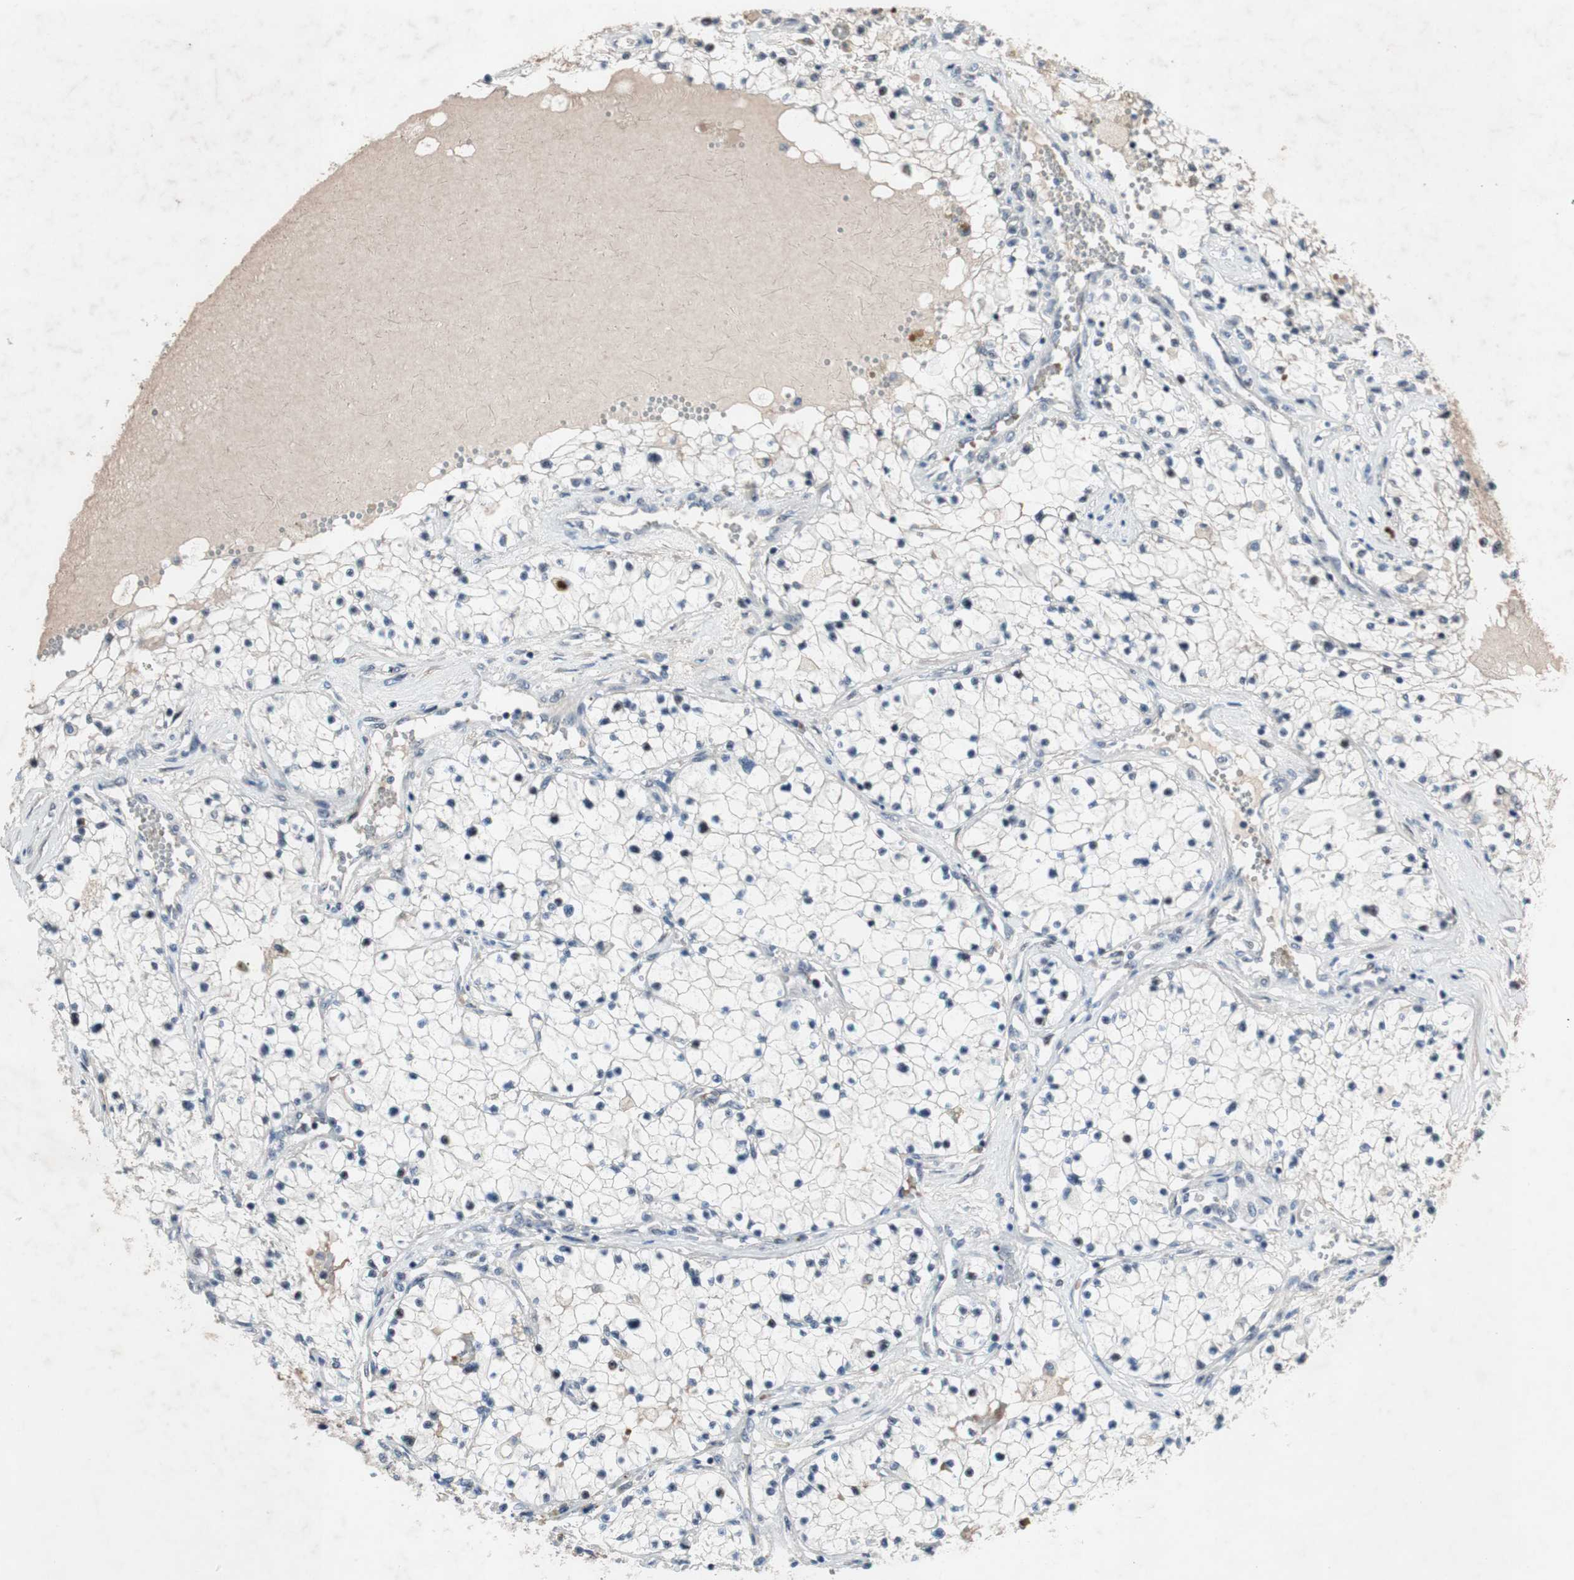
{"staining": {"intensity": "weak", "quantity": "<25%", "location": "nuclear"}, "tissue": "renal cancer", "cell_type": "Tumor cells", "image_type": "cancer", "snomed": [{"axis": "morphology", "description": "Adenocarcinoma, NOS"}, {"axis": "topography", "description": "Kidney"}], "caption": "High power microscopy image of an immunohistochemistry (IHC) image of renal adenocarcinoma, revealing no significant expression in tumor cells.", "gene": "SOX7", "patient": {"sex": "male", "age": 68}}